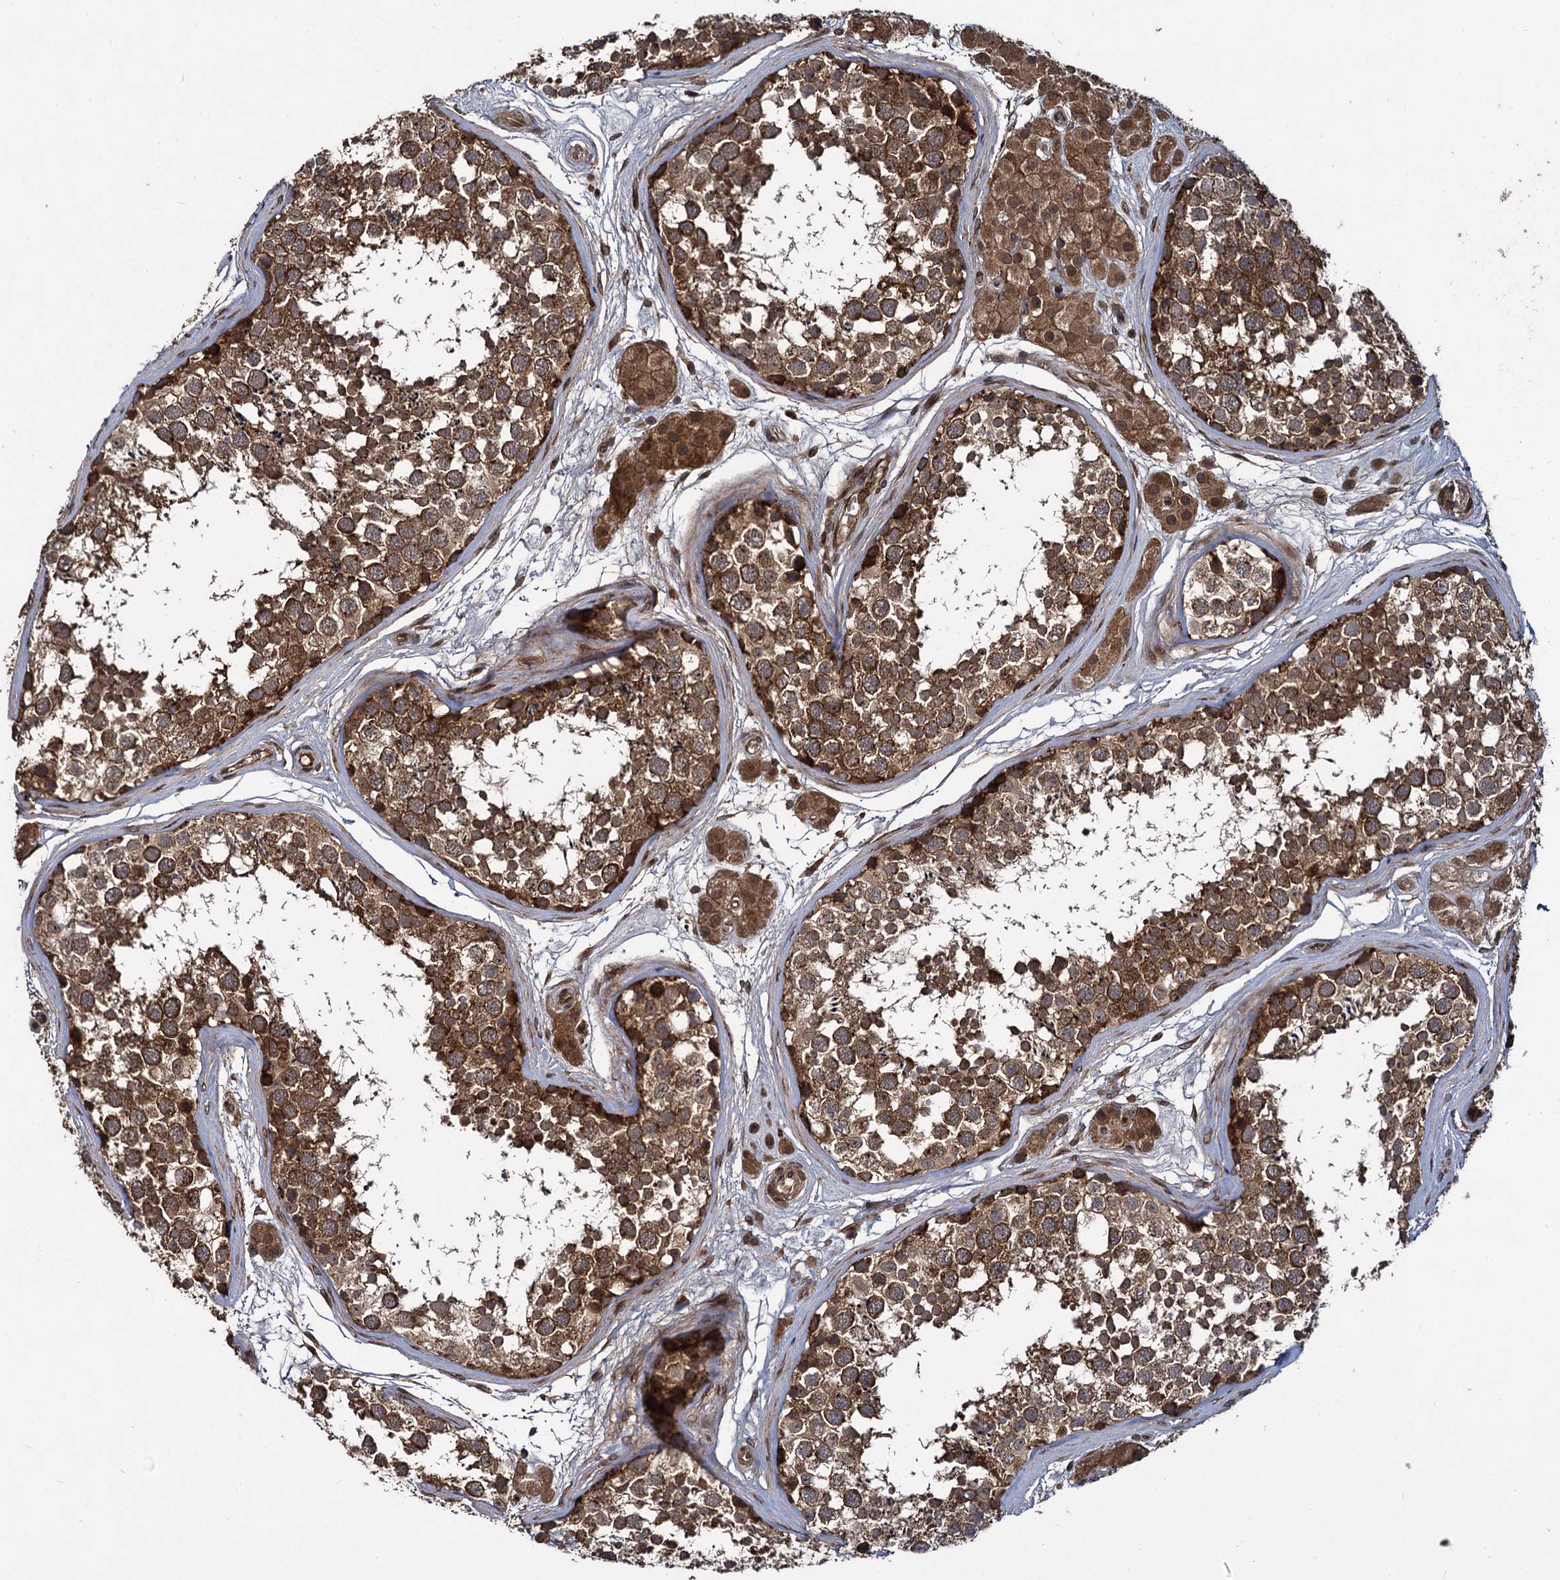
{"staining": {"intensity": "strong", "quantity": ">75%", "location": "cytoplasmic/membranous"}, "tissue": "testis", "cell_type": "Cells in seminiferous ducts", "image_type": "normal", "snomed": [{"axis": "morphology", "description": "Normal tissue, NOS"}, {"axis": "topography", "description": "Testis"}], "caption": "Strong cytoplasmic/membranous expression for a protein is seen in approximately >75% of cells in seminiferous ducts of normal testis using IHC.", "gene": "DCP1B", "patient": {"sex": "male", "age": 56}}